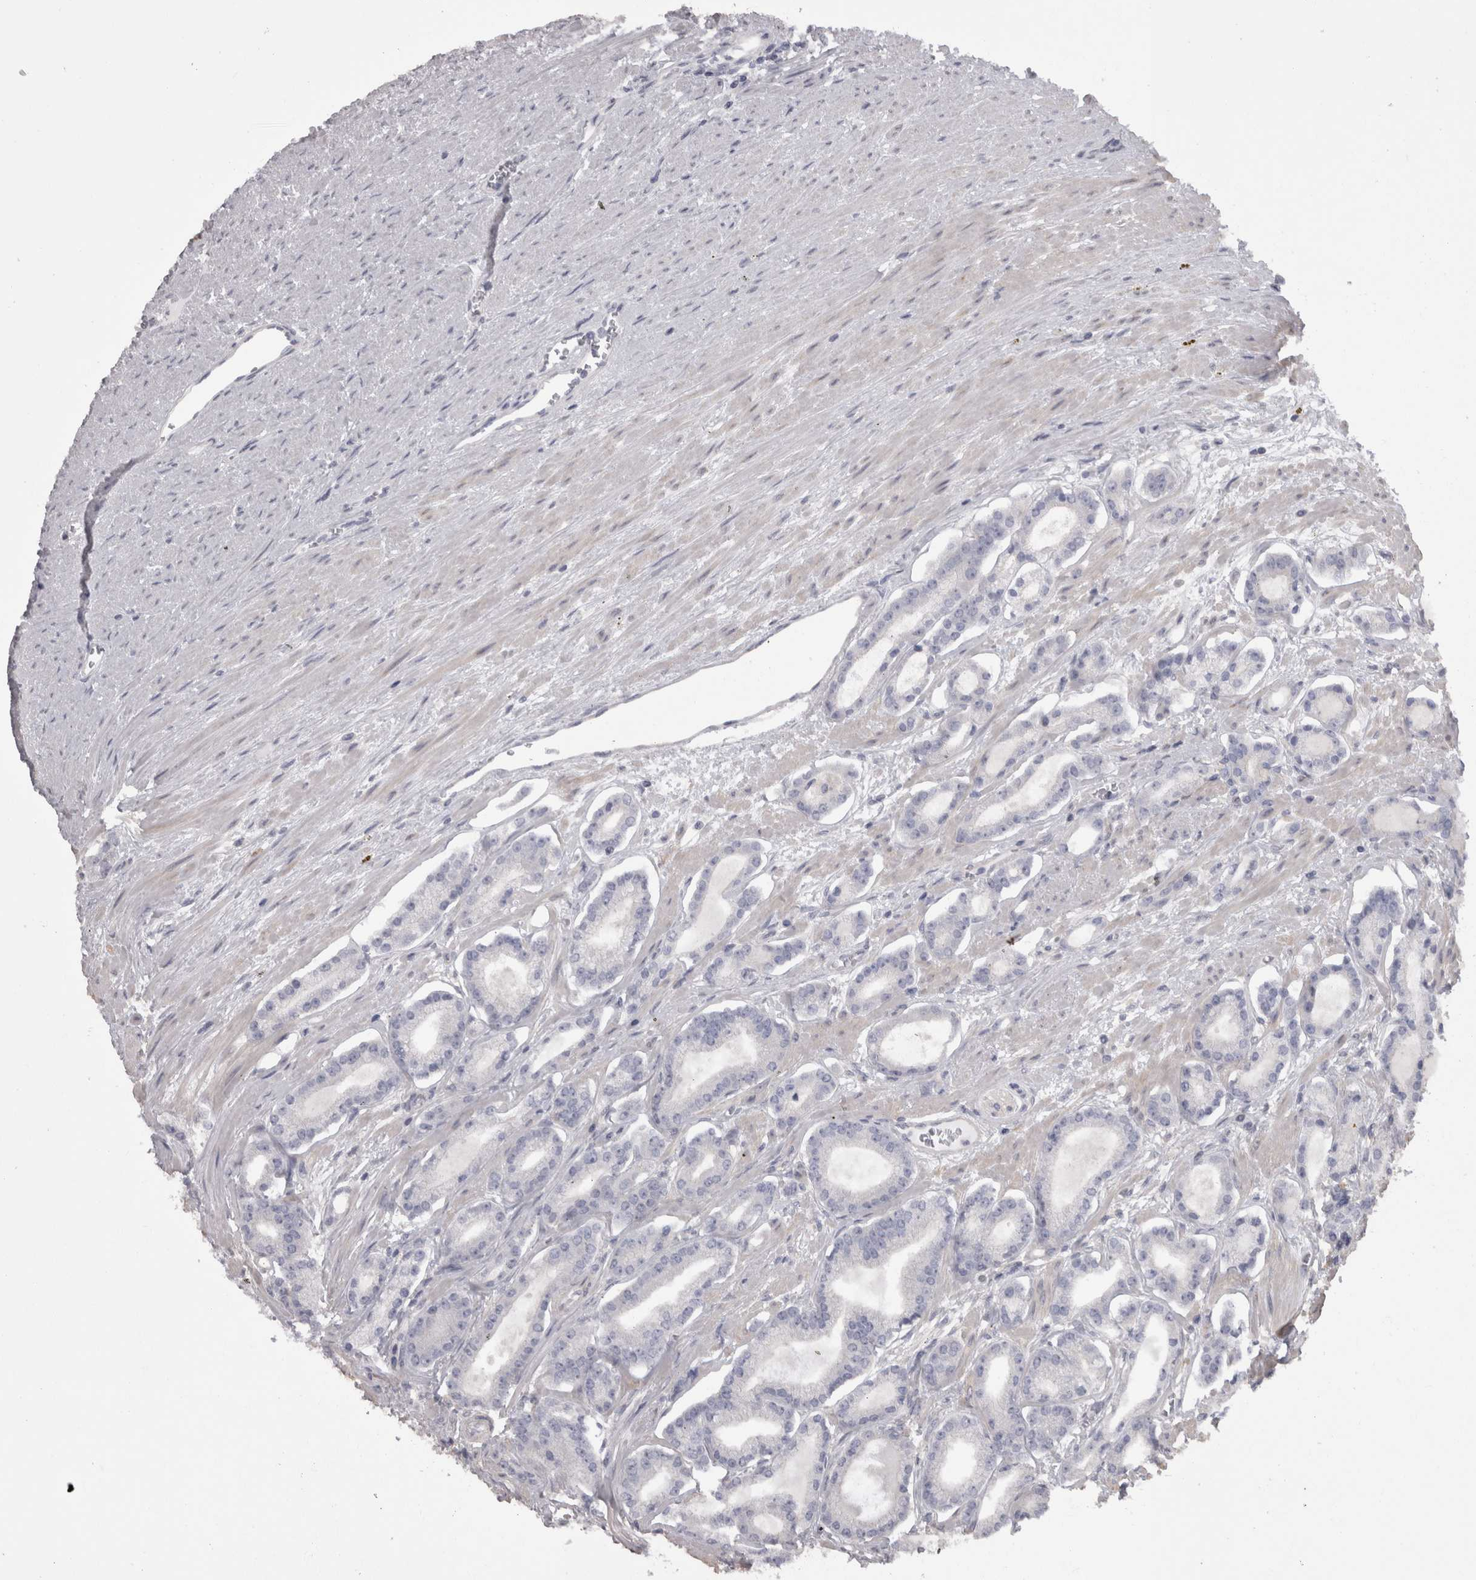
{"staining": {"intensity": "negative", "quantity": "none", "location": "none"}, "tissue": "prostate cancer", "cell_type": "Tumor cells", "image_type": "cancer", "snomed": [{"axis": "morphology", "description": "Adenocarcinoma, Low grade"}, {"axis": "topography", "description": "Prostate"}], "caption": "Immunohistochemical staining of adenocarcinoma (low-grade) (prostate) reveals no significant expression in tumor cells.", "gene": "CAMK2D", "patient": {"sex": "male", "age": 60}}